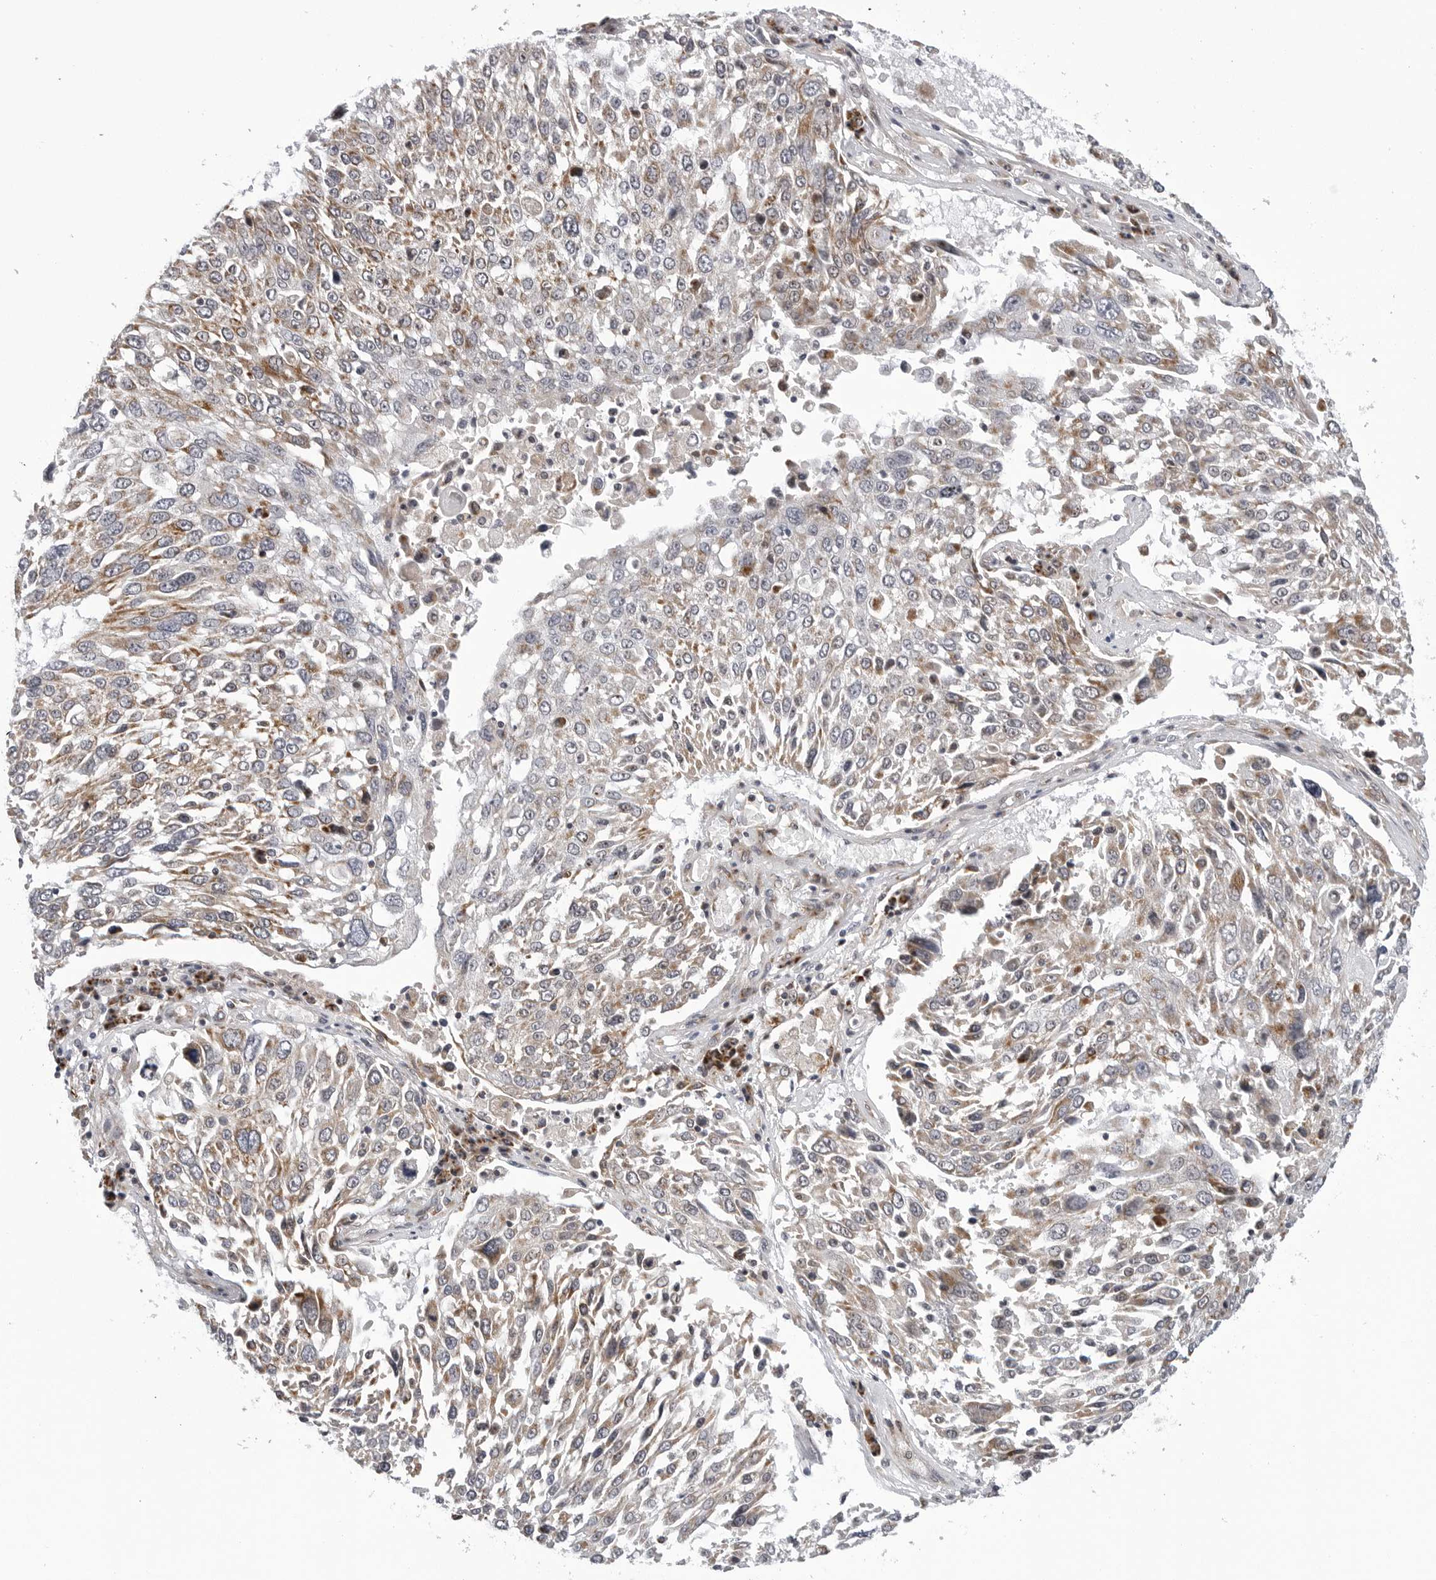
{"staining": {"intensity": "moderate", "quantity": ">75%", "location": "cytoplasmic/membranous"}, "tissue": "lung cancer", "cell_type": "Tumor cells", "image_type": "cancer", "snomed": [{"axis": "morphology", "description": "Squamous cell carcinoma, NOS"}, {"axis": "topography", "description": "Lung"}], "caption": "Brown immunohistochemical staining in human lung cancer (squamous cell carcinoma) exhibits moderate cytoplasmic/membranous expression in approximately >75% of tumor cells.", "gene": "CDK20", "patient": {"sex": "male", "age": 65}}